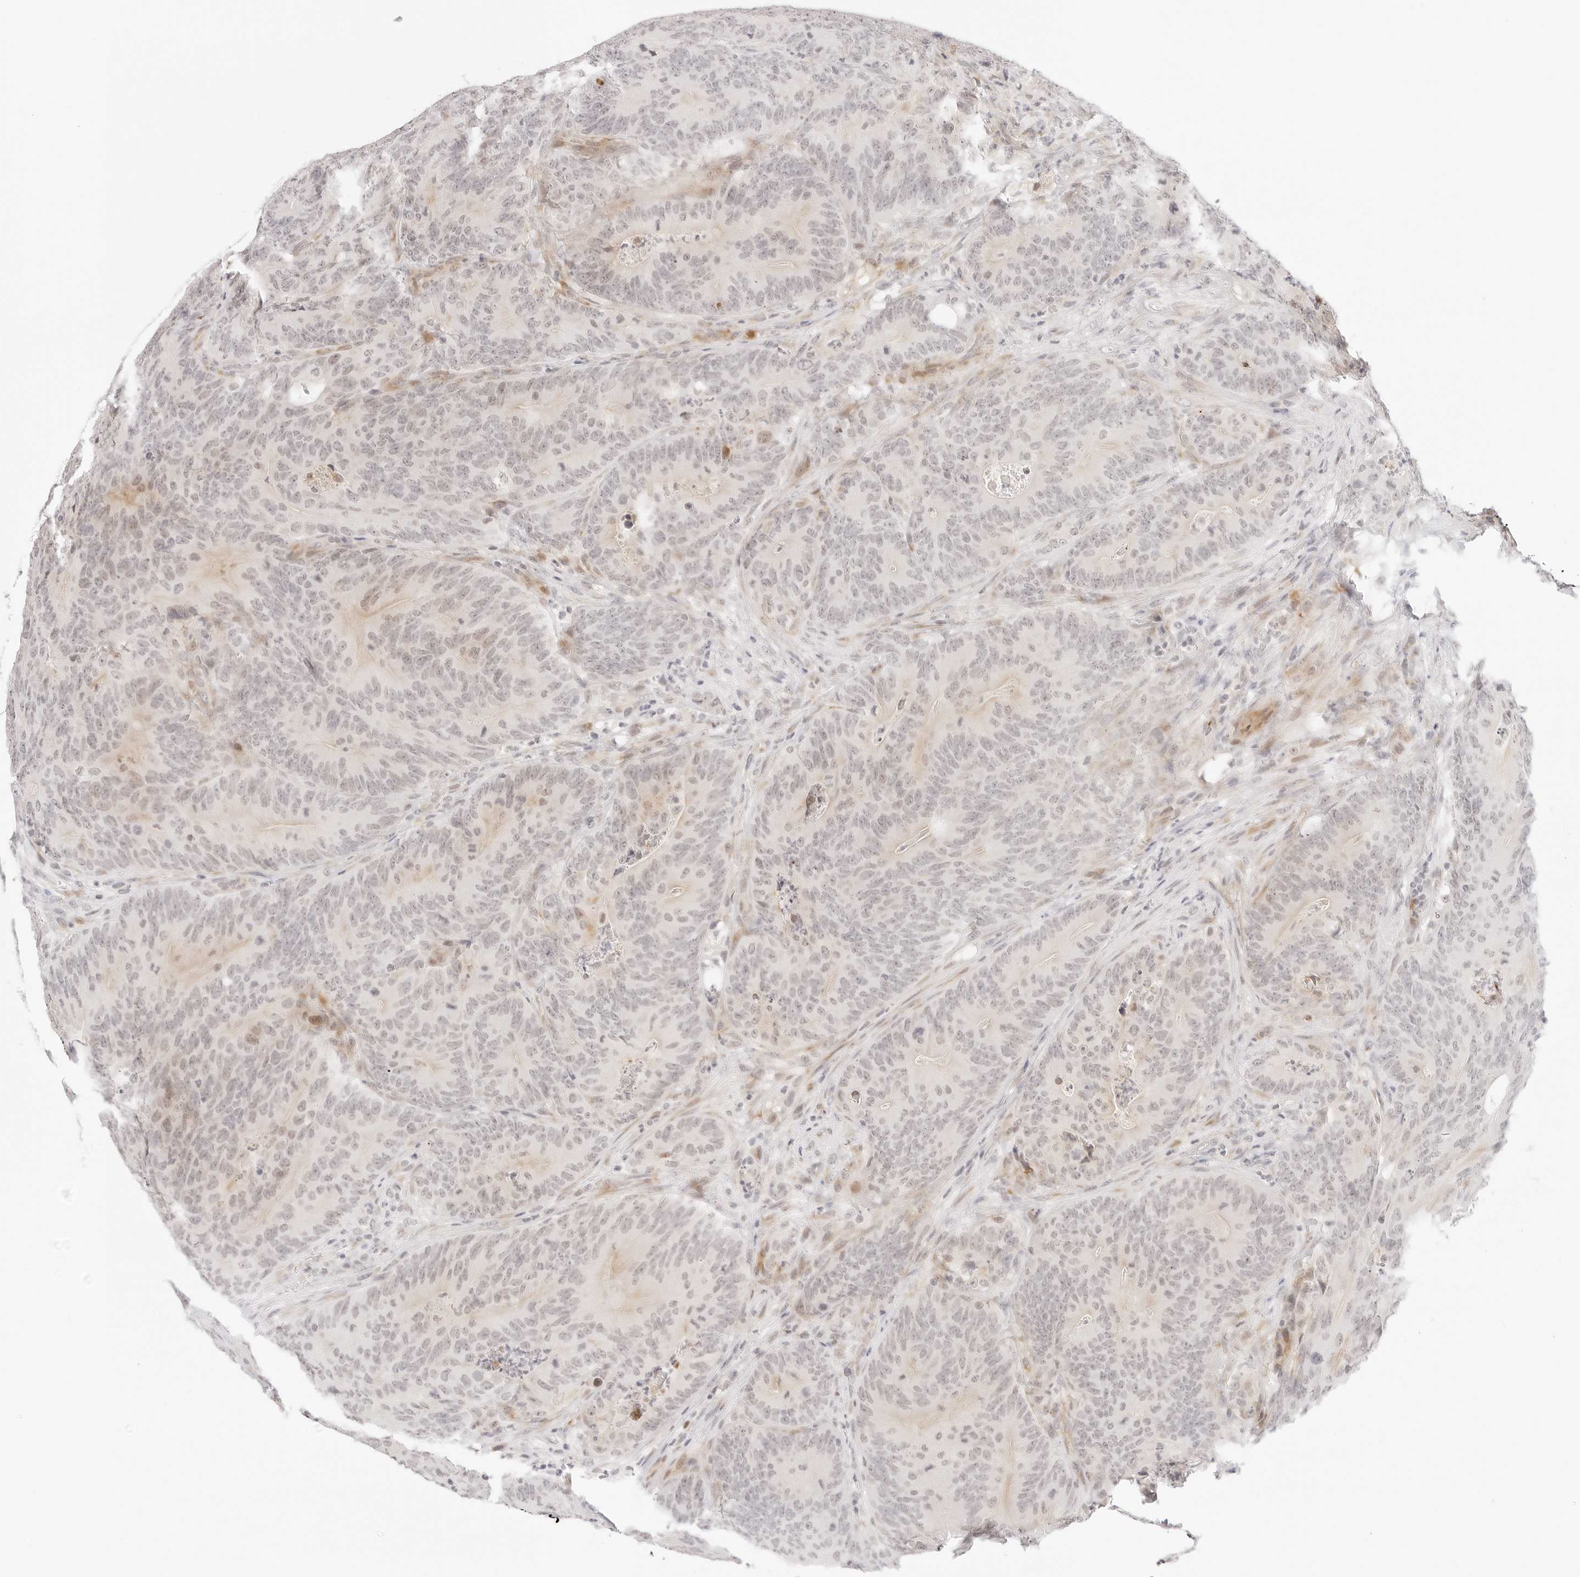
{"staining": {"intensity": "weak", "quantity": "25%-75%", "location": "cytoplasmic/membranous,nuclear"}, "tissue": "colorectal cancer", "cell_type": "Tumor cells", "image_type": "cancer", "snomed": [{"axis": "morphology", "description": "Normal tissue, NOS"}, {"axis": "topography", "description": "Colon"}], "caption": "Immunohistochemistry (IHC) micrograph of neoplastic tissue: human colorectal cancer stained using immunohistochemistry displays low levels of weak protein expression localized specifically in the cytoplasmic/membranous and nuclear of tumor cells, appearing as a cytoplasmic/membranous and nuclear brown color.", "gene": "XKR4", "patient": {"sex": "female", "age": 82}}